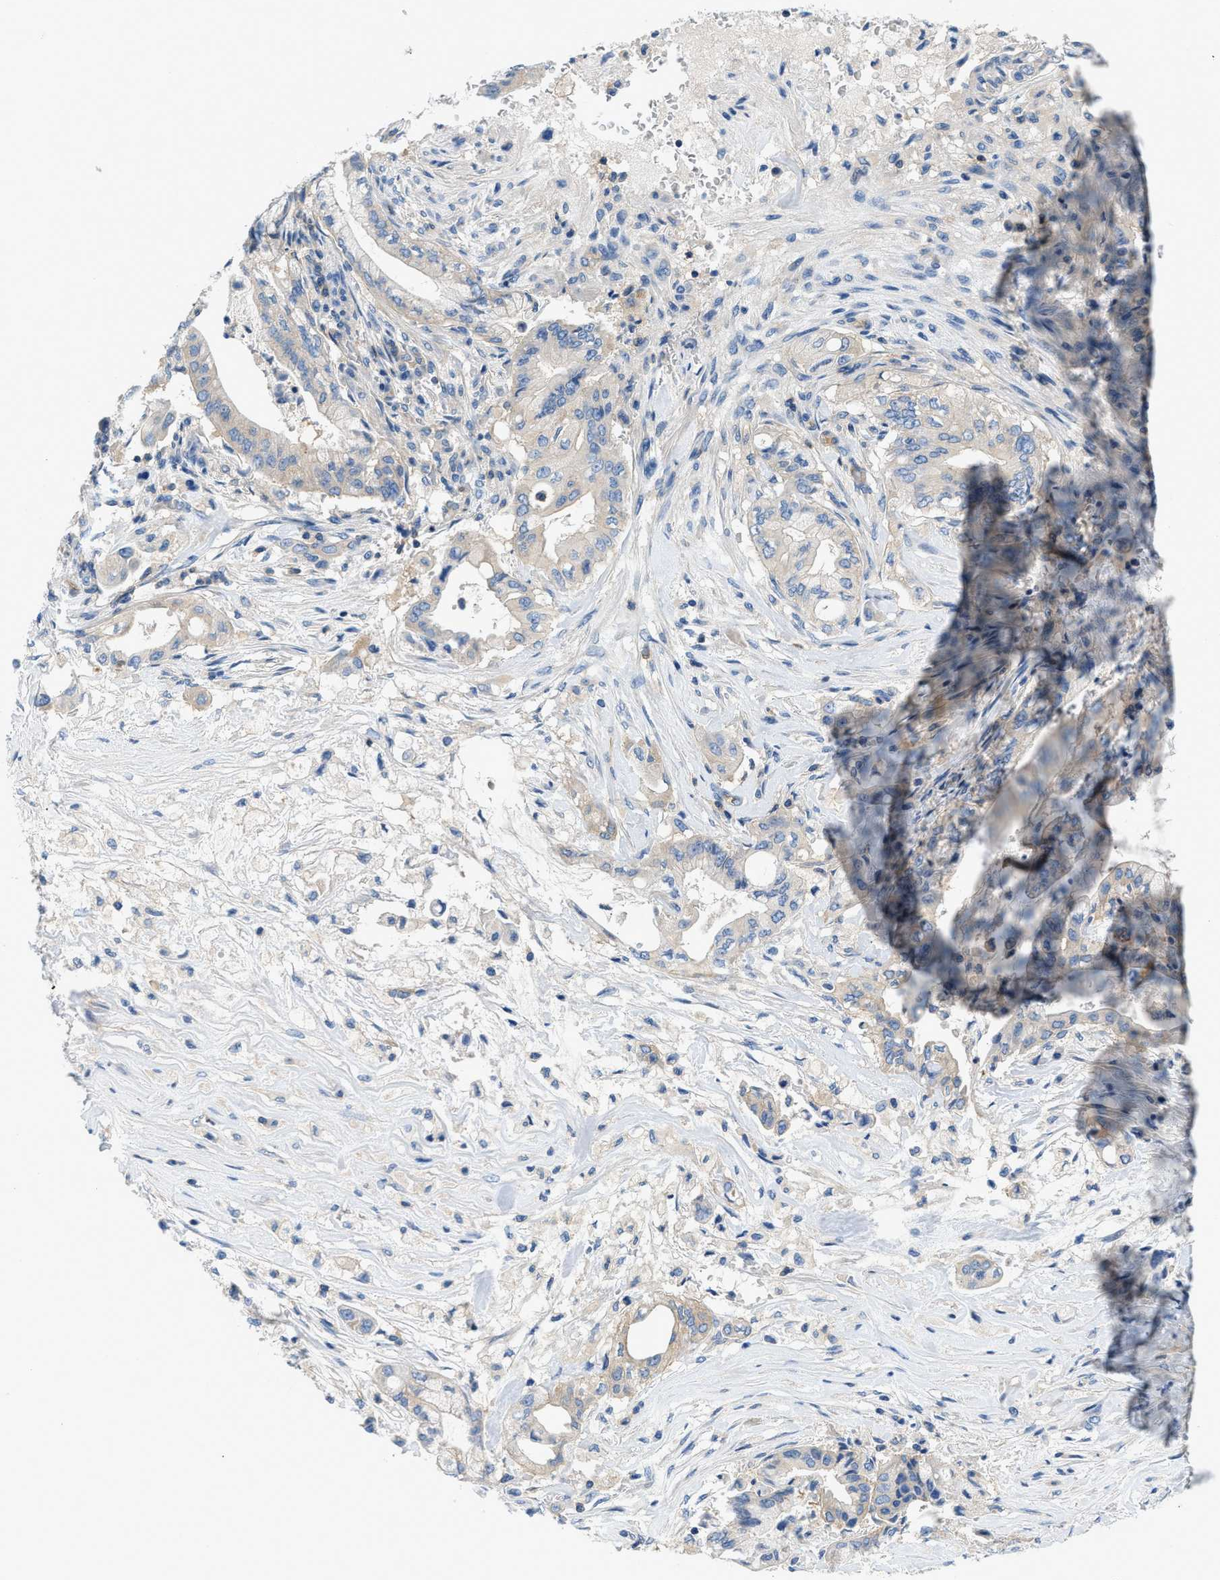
{"staining": {"intensity": "weak", "quantity": "25%-75%", "location": "cytoplasmic/membranous"}, "tissue": "pancreatic cancer", "cell_type": "Tumor cells", "image_type": "cancer", "snomed": [{"axis": "morphology", "description": "Adenocarcinoma, NOS"}, {"axis": "topography", "description": "Pancreas"}], "caption": "A brown stain labels weak cytoplasmic/membranous positivity of a protein in human pancreatic cancer (adenocarcinoma) tumor cells.", "gene": "ORAI1", "patient": {"sex": "female", "age": 73}}